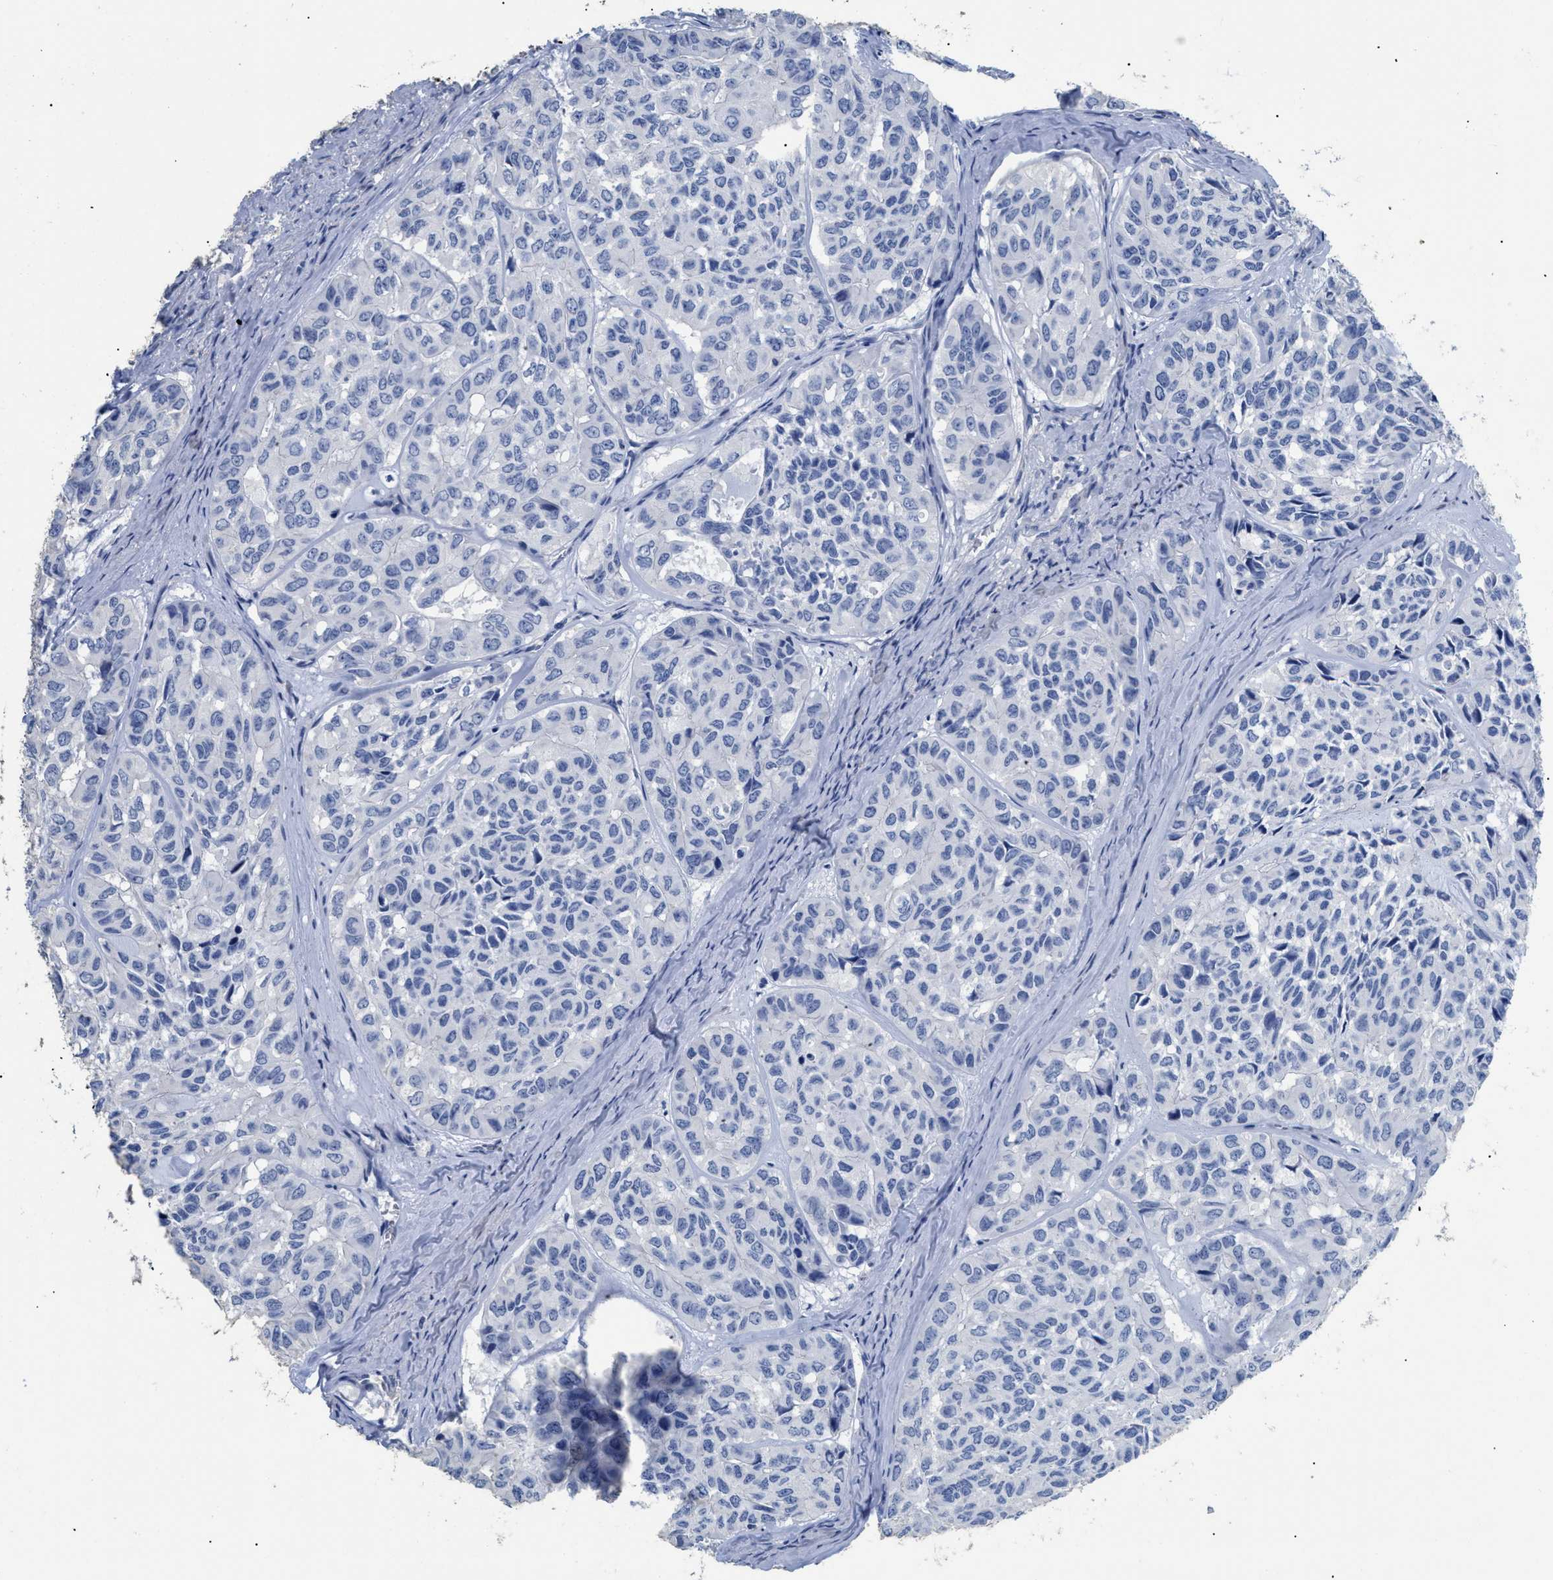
{"staining": {"intensity": "negative", "quantity": "none", "location": "none"}, "tissue": "head and neck cancer", "cell_type": "Tumor cells", "image_type": "cancer", "snomed": [{"axis": "morphology", "description": "Adenocarcinoma, NOS"}, {"axis": "topography", "description": "Salivary gland, NOS"}, {"axis": "topography", "description": "Head-Neck"}], "caption": "A photomicrograph of head and neck cancer (adenocarcinoma) stained for a protein demonstrates no brown staining in tumor cells. Brightfield microscopy of immunohistochemistry stained with DAB (brown) and hematoxylin (blue), captured at high magnification.", "gene": "DLC1", "patient": {"sex": "female", "age": 76}}